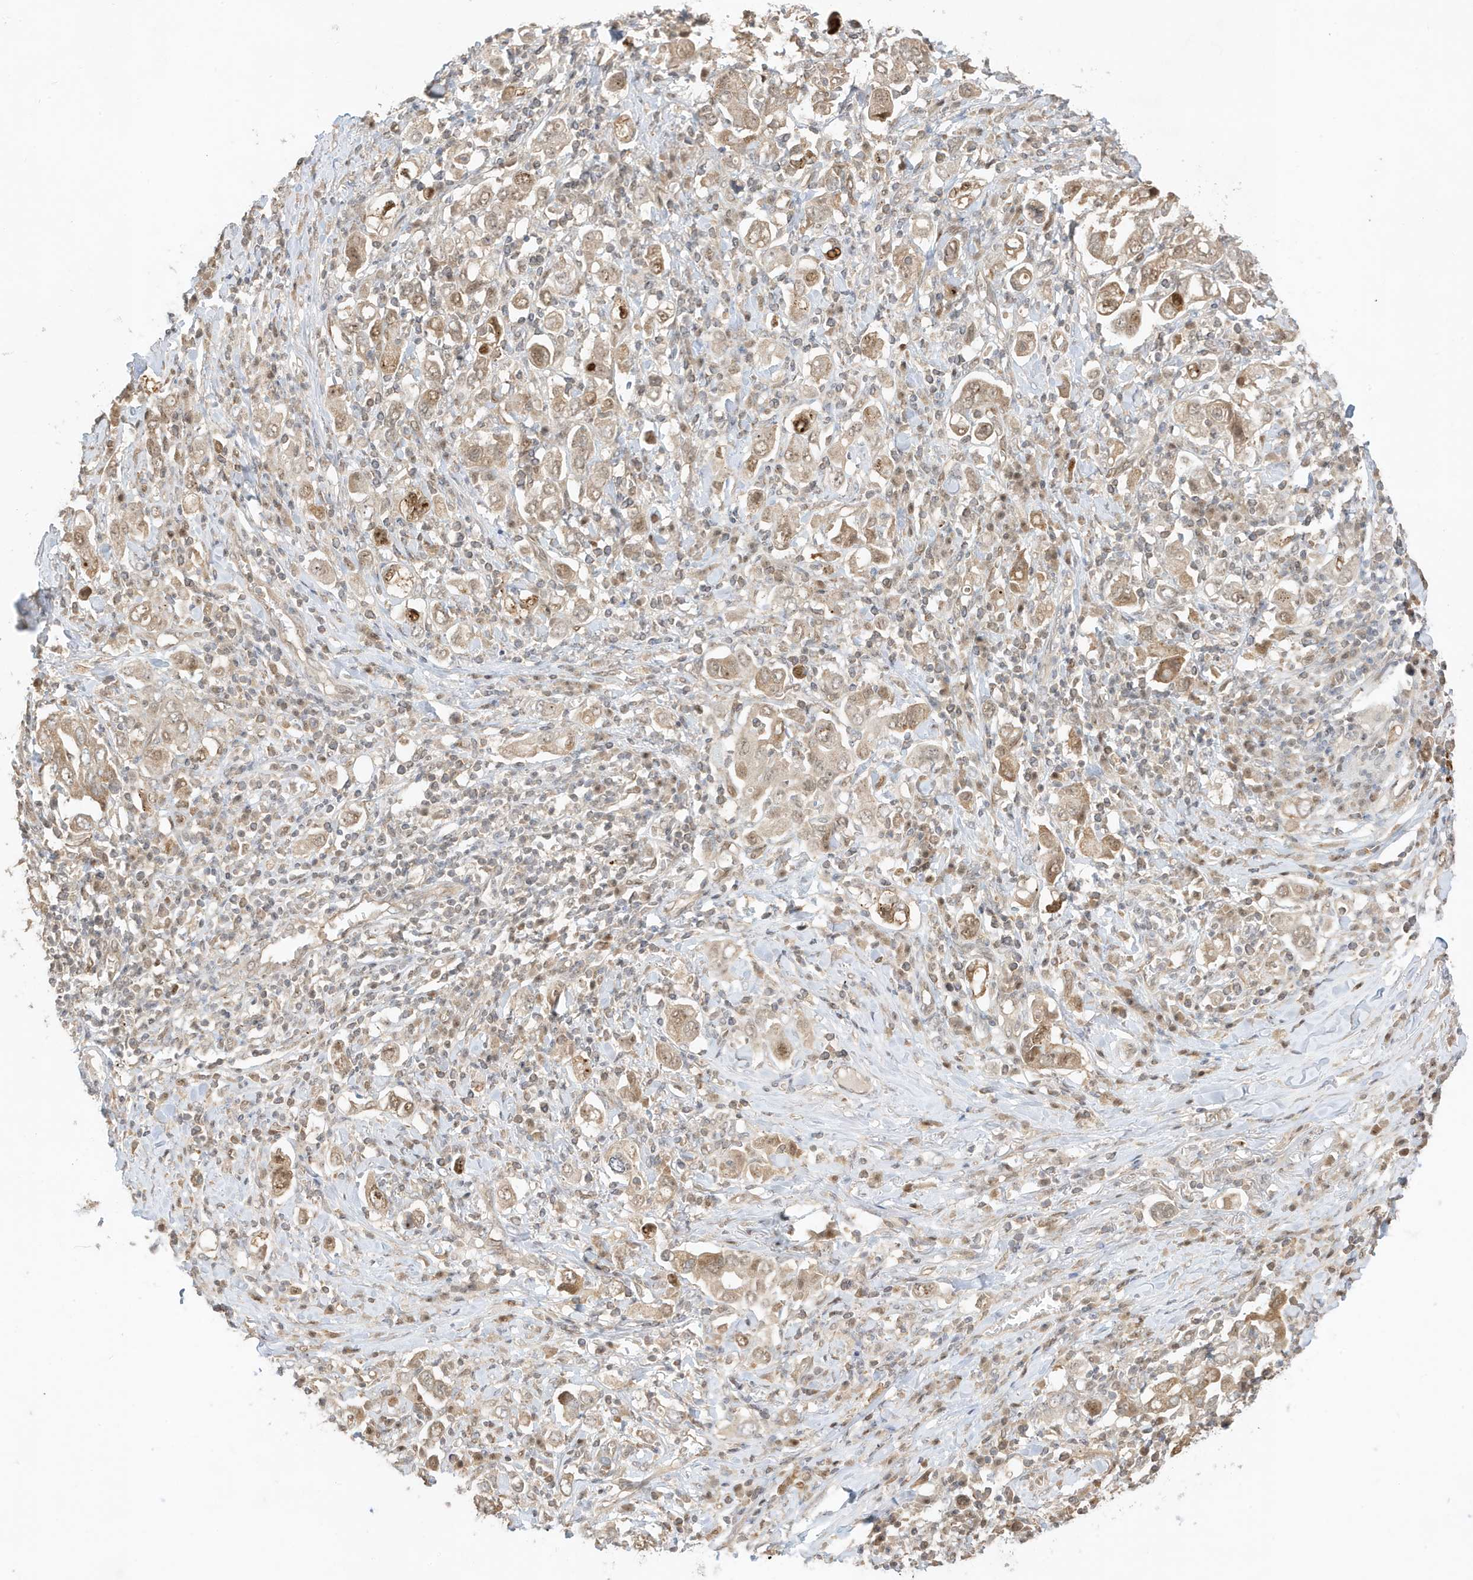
{"staining": {"intensity": "moderate", "quantity": "25%-75%", "location": "cytoplasmic/membranous,nuclear"}, "tissue": "stomach cancer", "cell_type": "Tumor cells", "image_type": "cancer", "snomed": [{"axis": "morphology", "description": "Adenocarcinoma, NOS"}, {"axis": "topography", "description": "Stomach, upper"}], "caption": "Immunohistochemistry (DAB (3,3'-diaminobenzidine)) staining of stomach cancer (adenocarcinoma) demonstrates moderate cytoplasmic/membranous and nuclear protein staining in about 25%-75% of tumor cells.", "gene": "ZBTB41", "patient": {"sex": "male", "age": 62}}